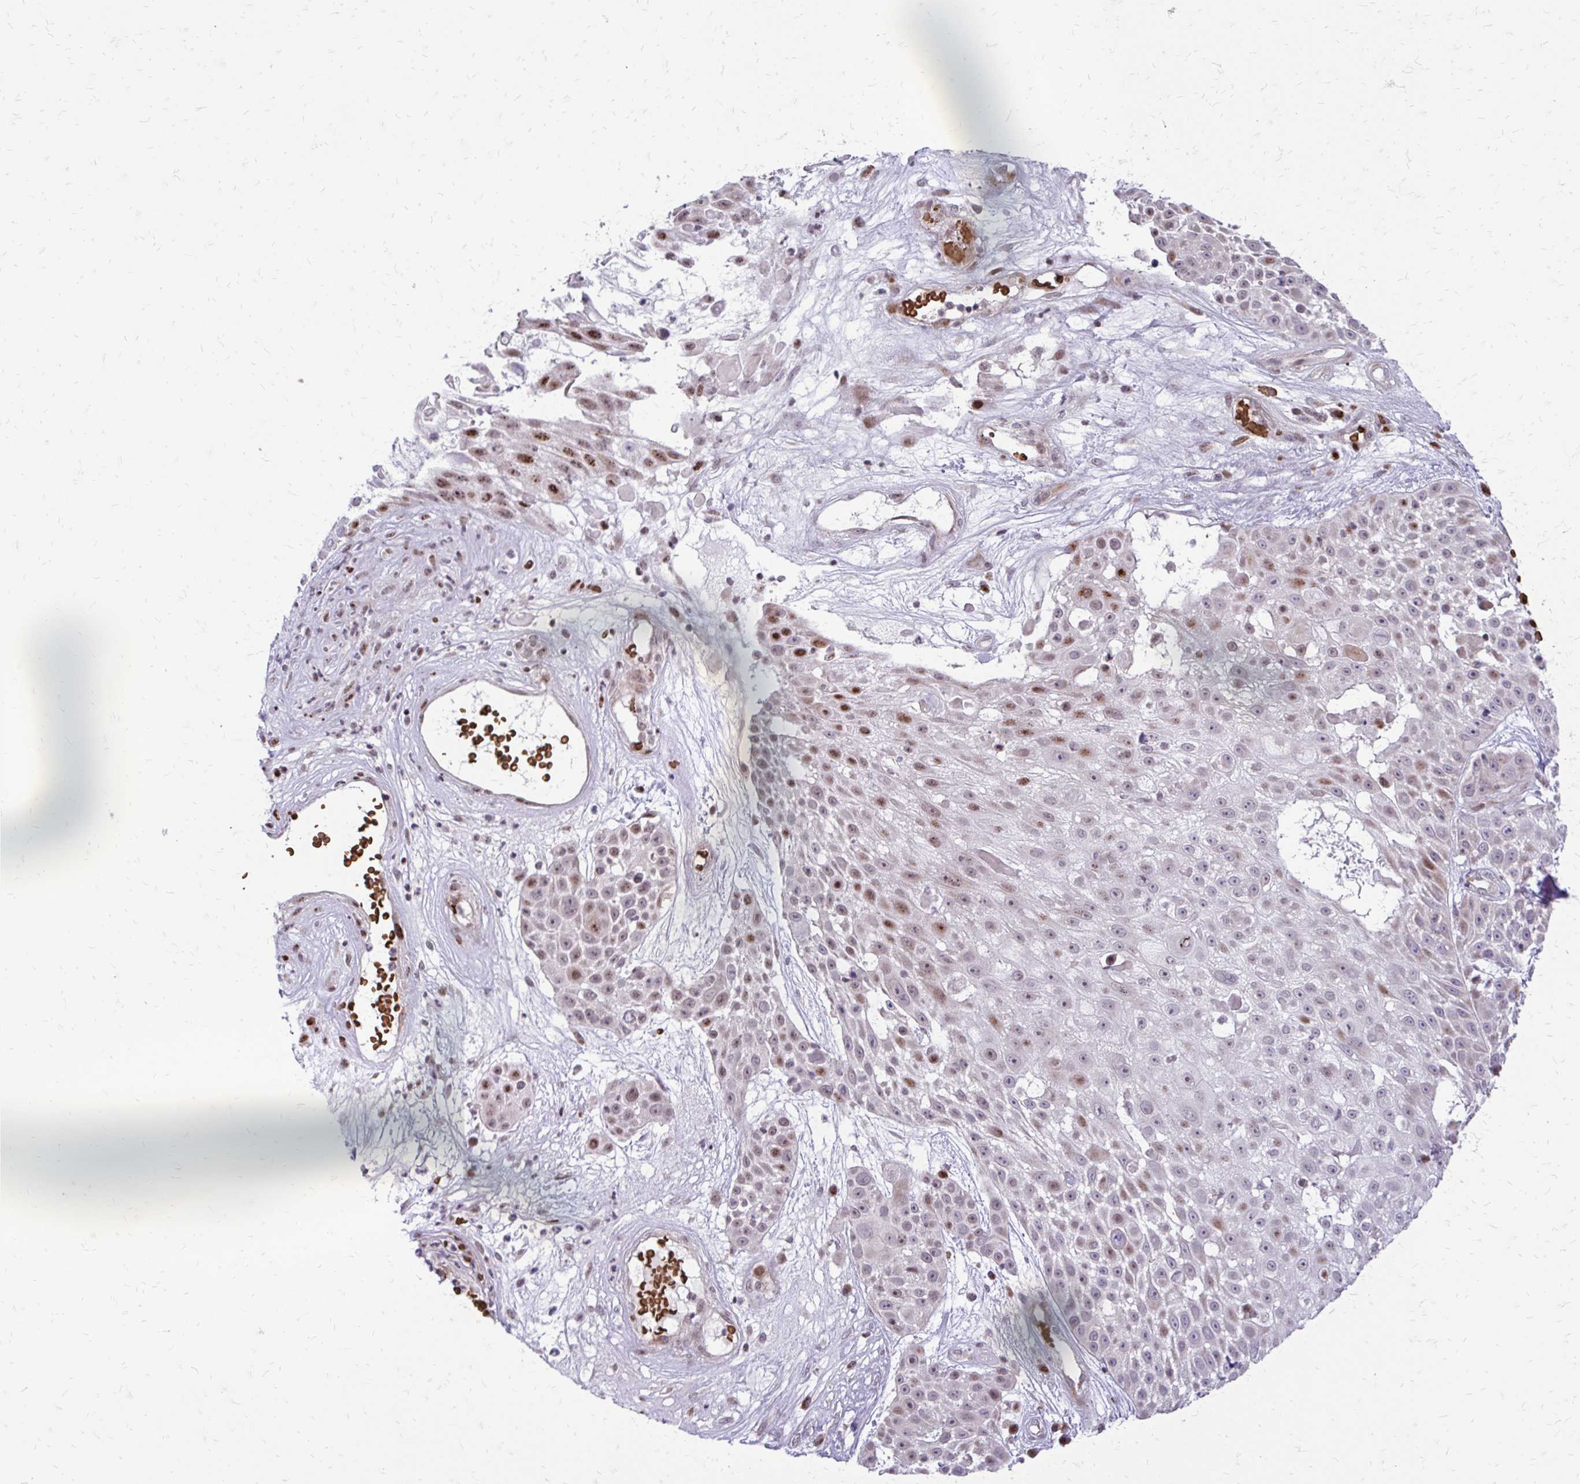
{"staining": {"intensity": "moderate", "quantity": "<25%", "location": "cytoplasmic/membranous"}, "tissue": "skin cancer", "cell_type": "Tumor cells", "image_type": "cancer", "snomed": [{"axis": "morphology", "description": "Squamous cell carcinoma, NOS"}, {"axis": "topography", "description": "Skin"}], "caption": "Immunohistochemistry histopathology image of neoplastic tissue: human skin cancer (squamous cell carcinoma) stained using immunohistochemistry (IHC) shows low levels of moderate protein expression localized specifically in the cytoplasmic/membranous of tumor cells, appearing as a cytoplasmic/membranous brown color.", "gene": "FUNDC2", "patient": {"sex": "female", "age": 86}}